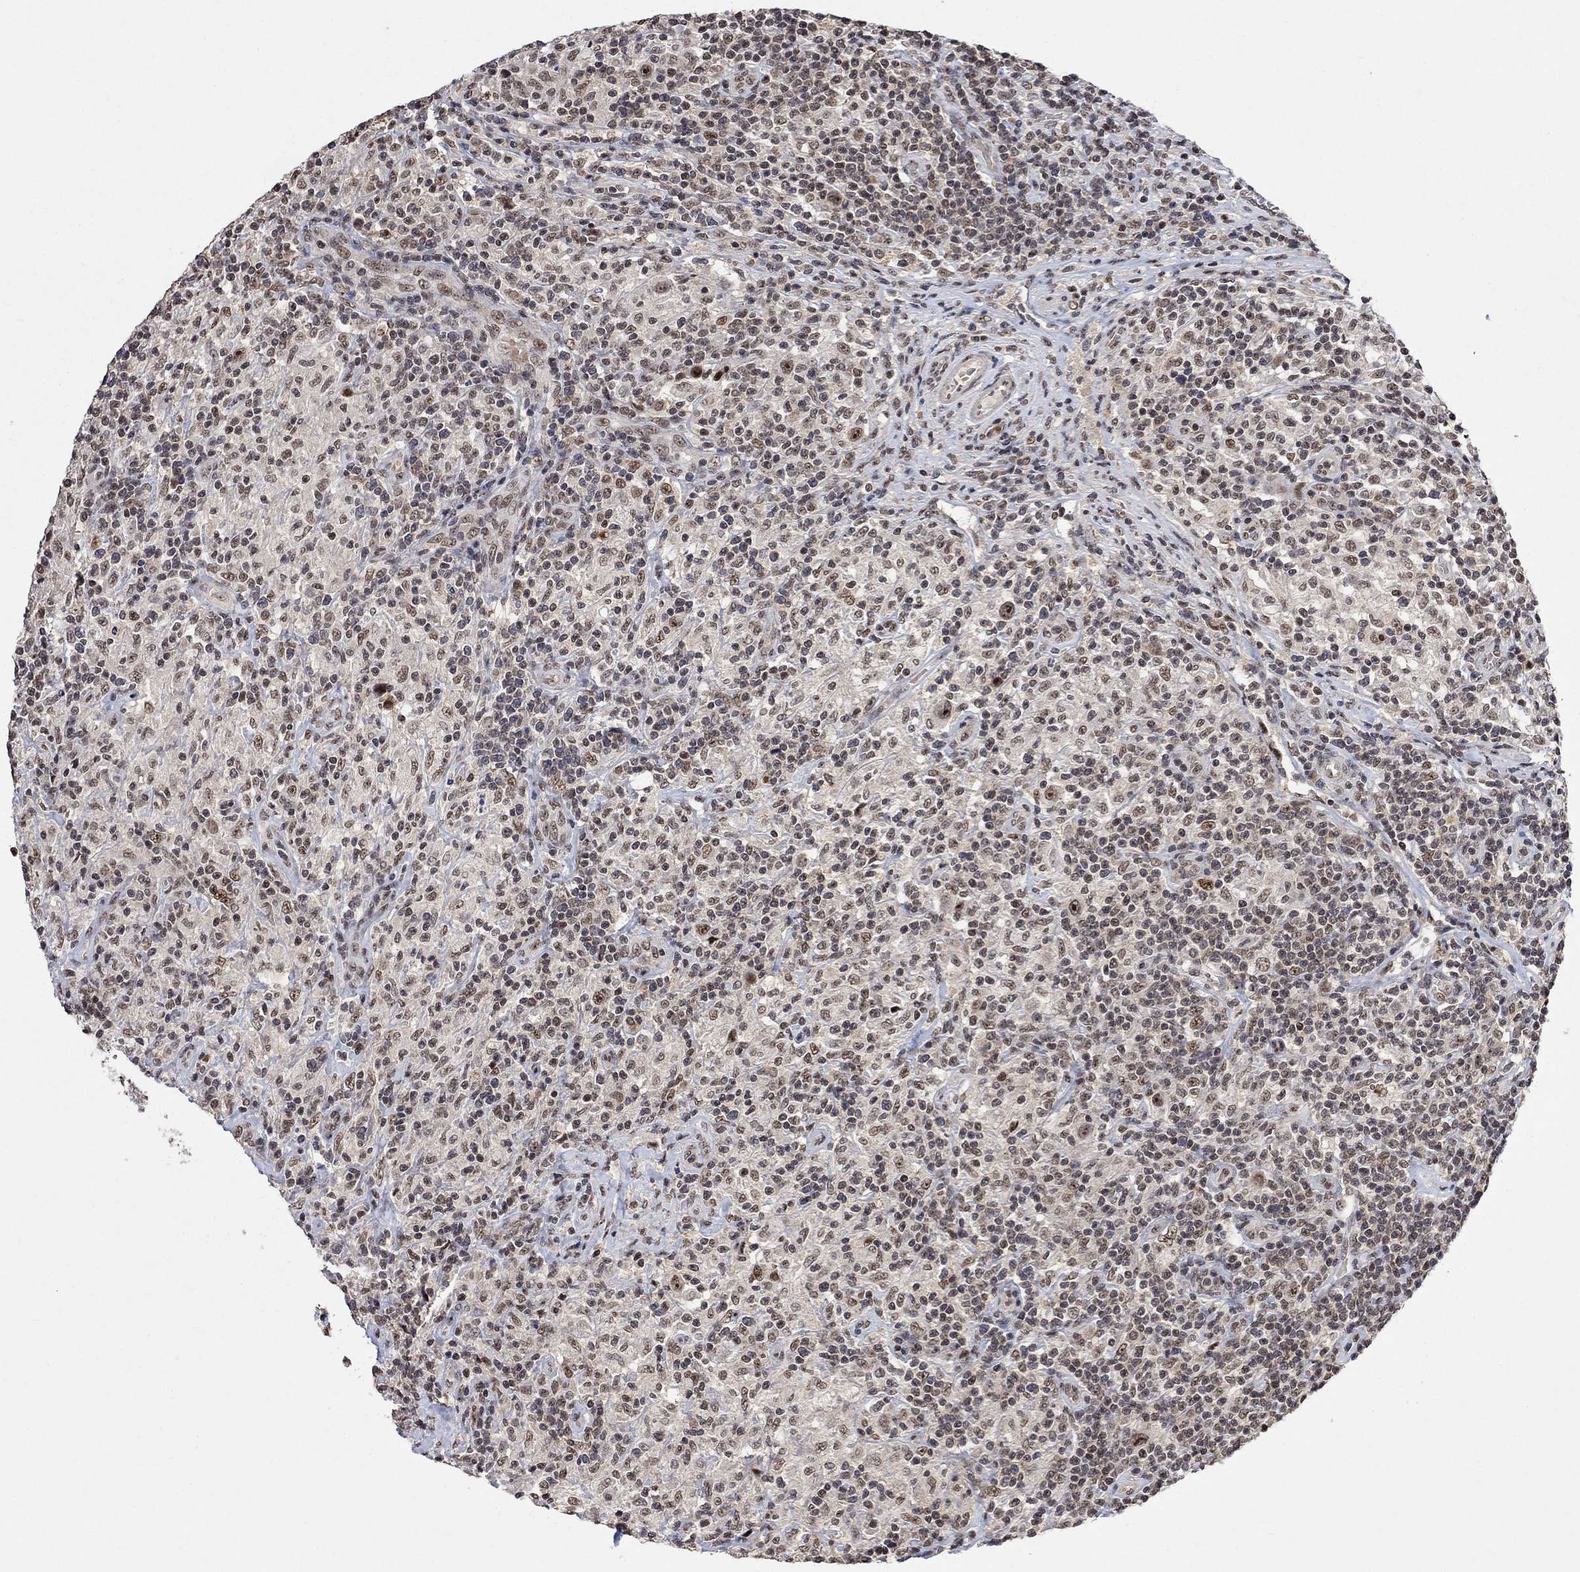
{"staining": {"intensity": "weak", "quantity": ">75%", "location": "nuclear"}, "tissue": "lymphoma", "cell_type": "Tumor cells", "image_type": "cancer", "snomed": [{"axis": "morphology", "description": "Hodgkin's disease, NOS"}, {"axis": "topography", "description": "Lymph node"}], "caption": "Immunohistochemical staining of human Hodgkin's disease exhibits low levels of weak nuclear protein staining in approximately >75% of tumor cells. Nuclei are stained in blue.", "gene": "E4F1", "patient": {"sex": "male", "age": 70}}